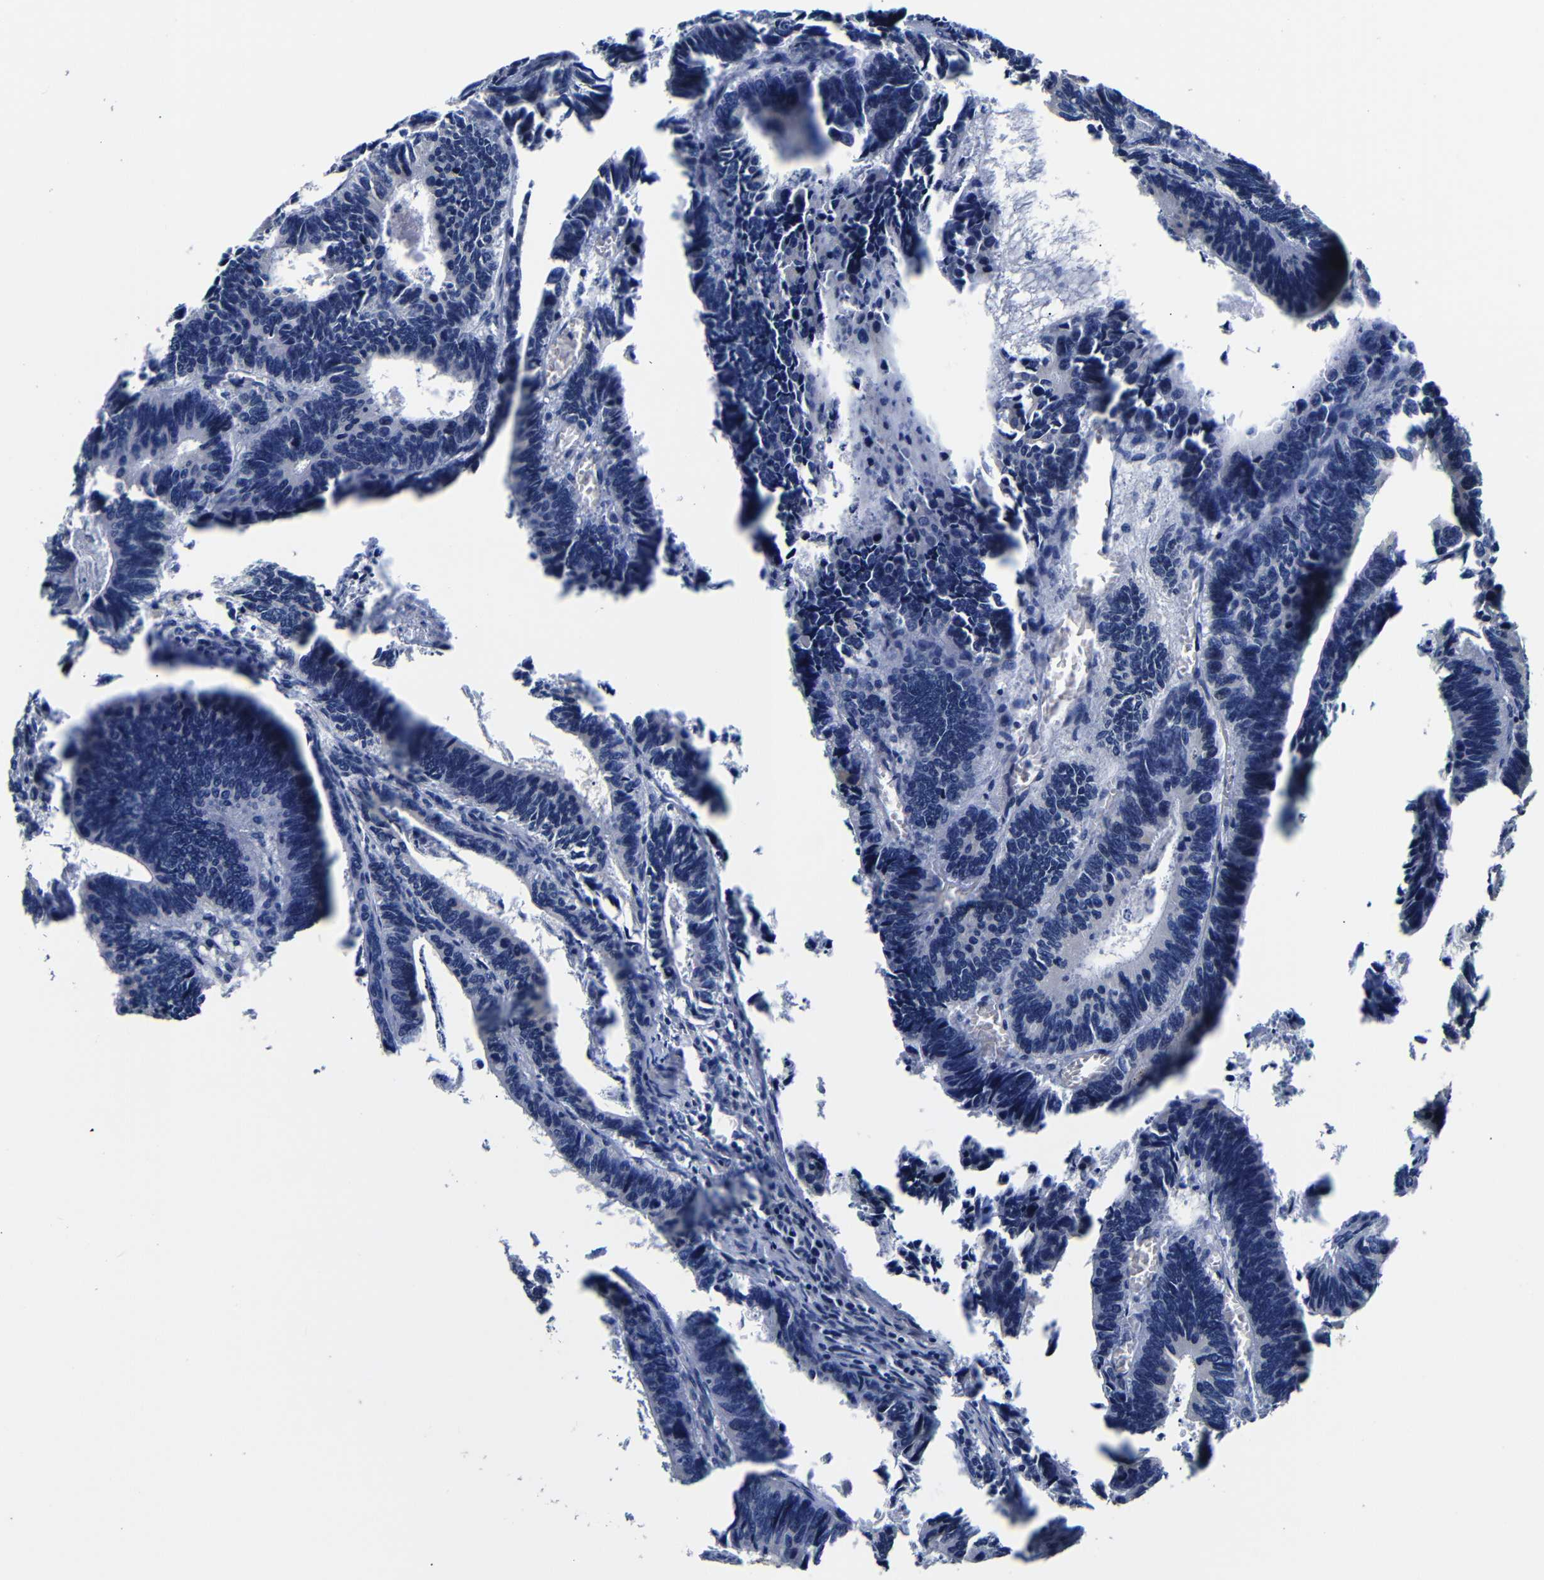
{"staining": {"intensity": "negative", "quantity": "none", "location": "none"}, "tissue": "colorectal cancer", "cell_type": "Tumor cells", "image_type": "cancer", "snomed": [{"axis": "morphology", "description": "Adenocarcinoma, NOS"}, {"axis": "topography", "description": "Colon"}], "caption": "Colorectal adenocarcinoma was stained to show a protein in brown. There is no significant expression in tumor cells.", "gene": "DEPP1", "patient": {"sex": "male", "age": 72}}